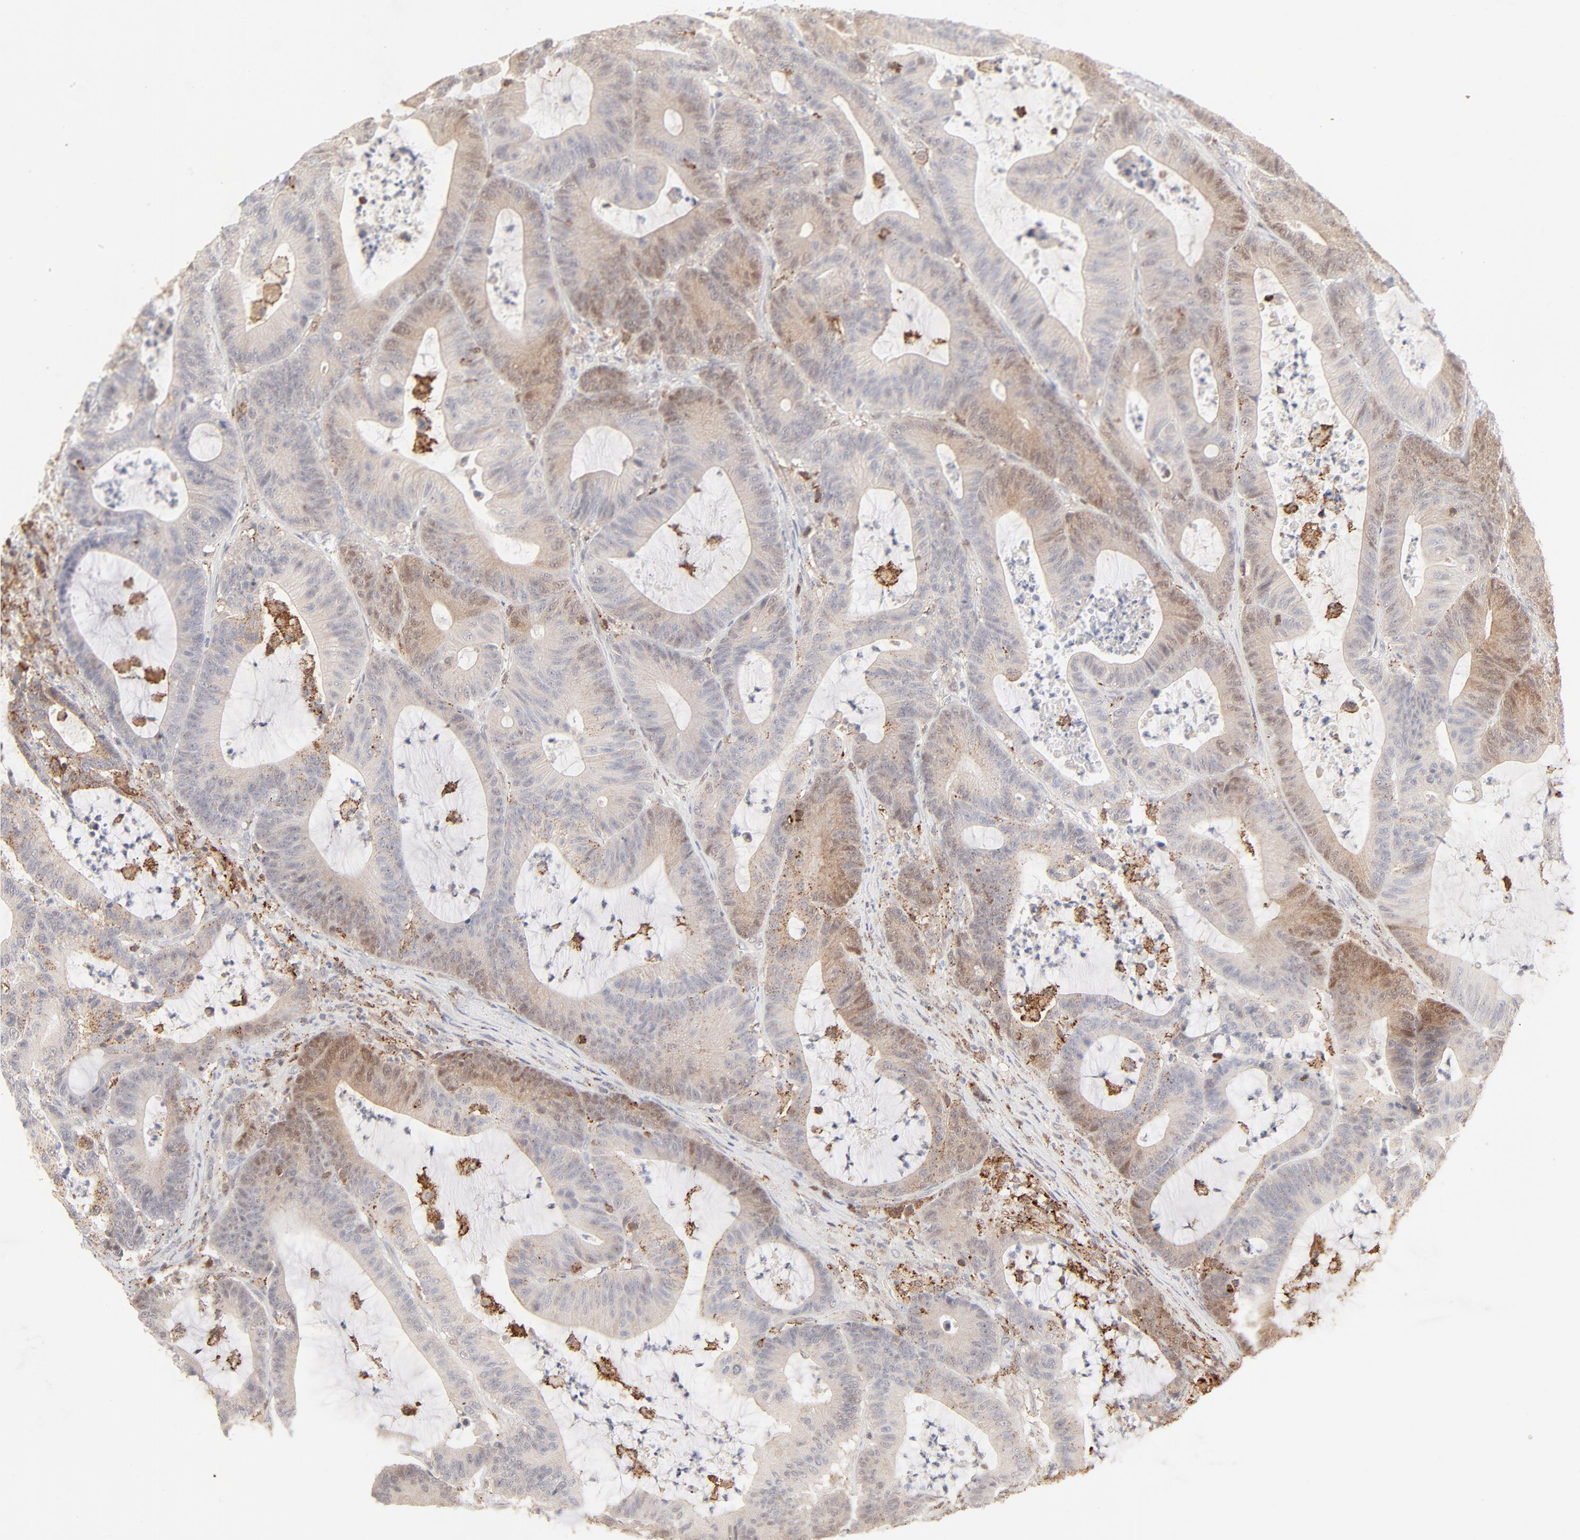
{"staining": {"intensity": "weak", "quantity": "<25%", "location": "cytoplasmic/membranous"}, "tissue": "colorectal cancer", "cell_type": "Tumor cells", "image_type": "cancer", "snomed": [{"axis": "morphology", "description": "Adenocarcinoma, NOS"}, {"axis": "topography", "description": "Colon"}], "caption": "DAB immunohistochemical staining of human colorectal cancer exhibits no significant expression in tumor cells. Brightfield microscopy of immunohistochemistry (IHC) stained with DAB (brown) and hematoxylin (blue), captured at high magnification.", "gene": "CDK6", "patient": {"sex": "female", "age": 84}}